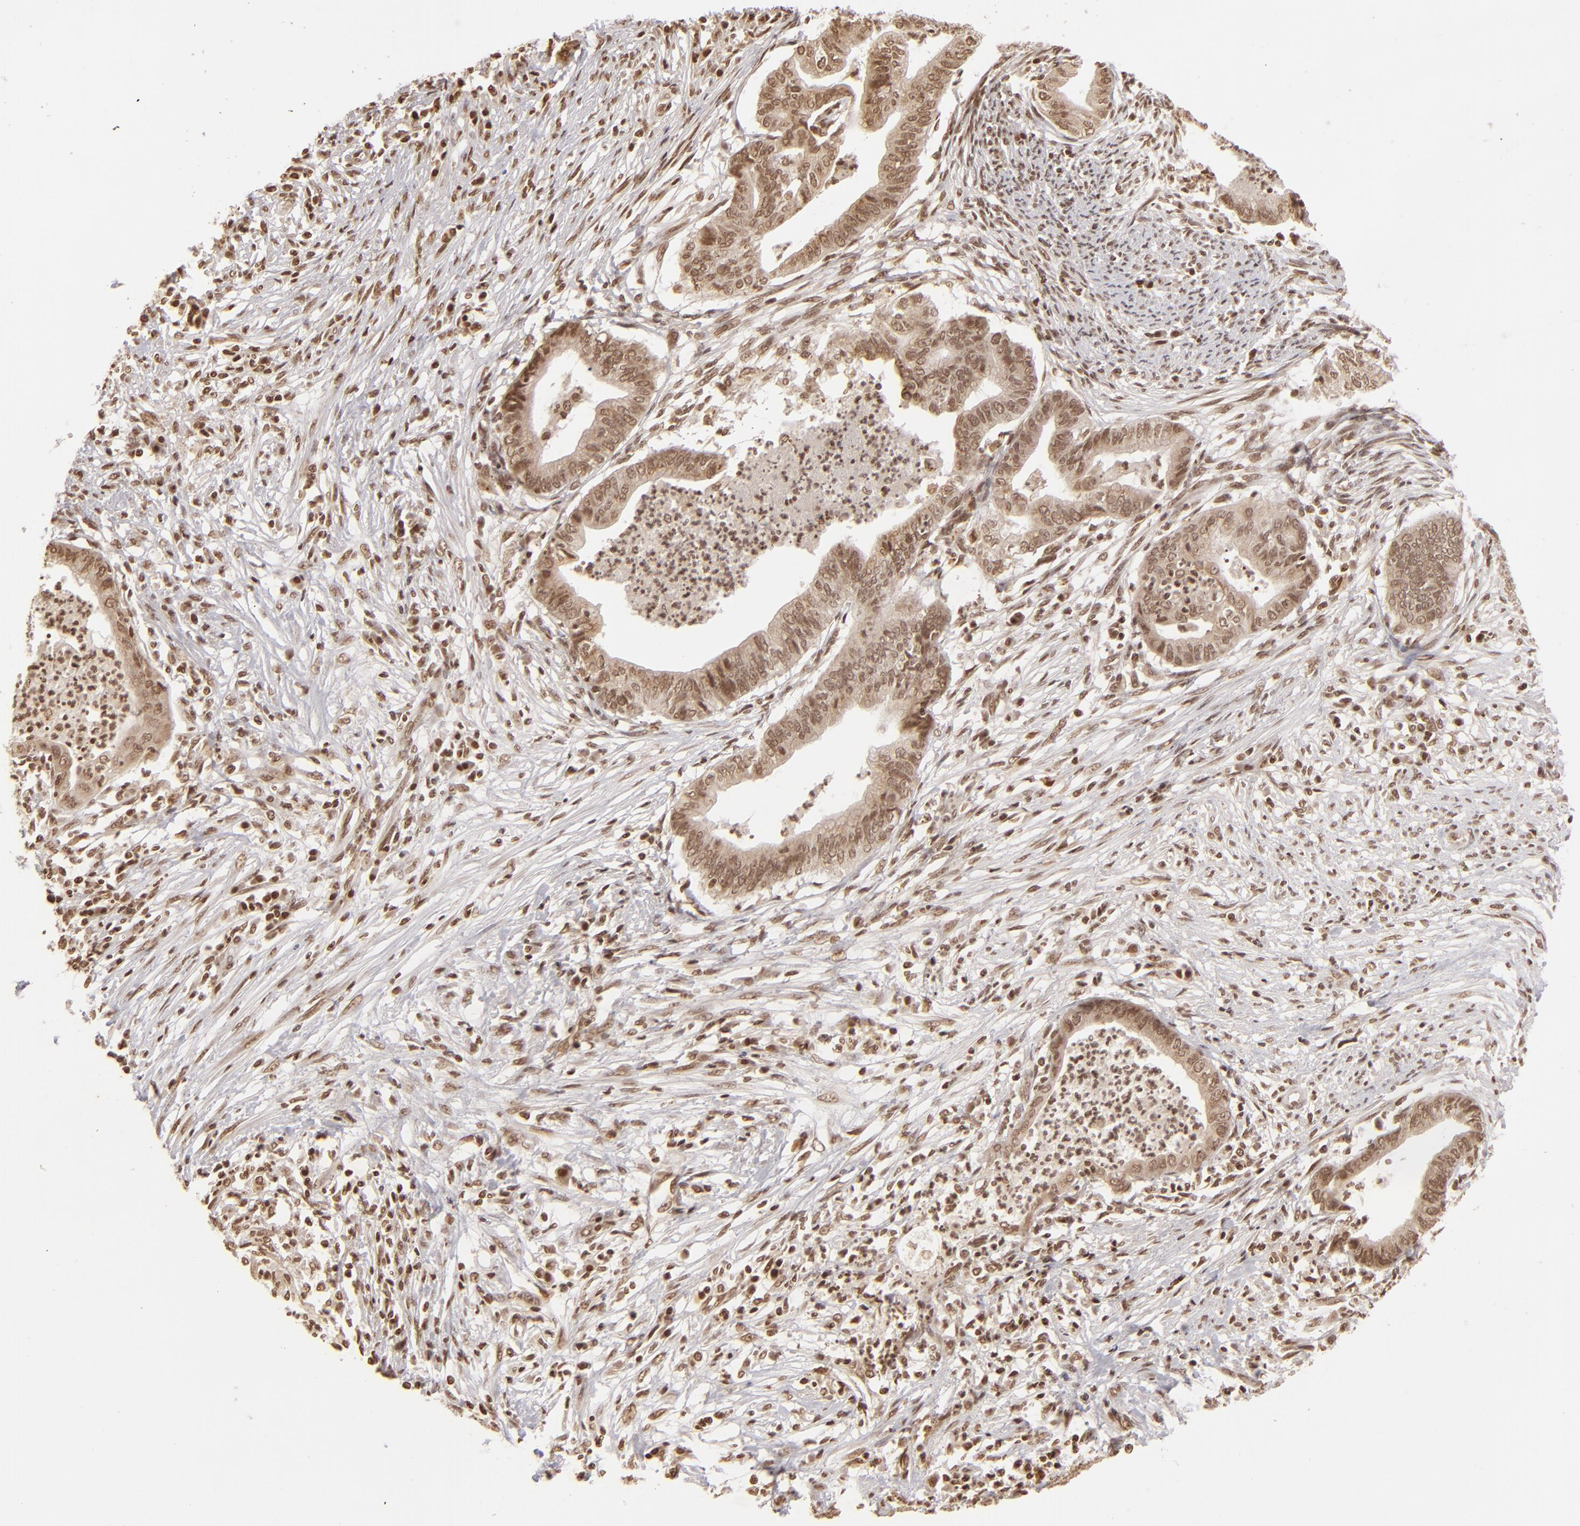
{"staining": {"intensity": "moderate", "quantity": ">75%", "location": "cytoplasmic/membranous,nuclear"}, "tissue": "endometrial cancer", "cell_type": "Tumor cells", "image_type": "cancer", "snomed": [{"axis": "morphology", "description": "Necrosis, NOS"}, {"axis": "morphology", "description": "Adenocarcinoma, NOS"}, {"axis": "topography", "description": "Endometrium"}], "caption": "An image of adenocarcinoma (endometrial) stained for a protein demonstrates moderate cytoplasmic/membranous and nuclear brown staining in tumor cells.", "gene": "CUL3", "patient": {"sex": "female", "age": 79}}